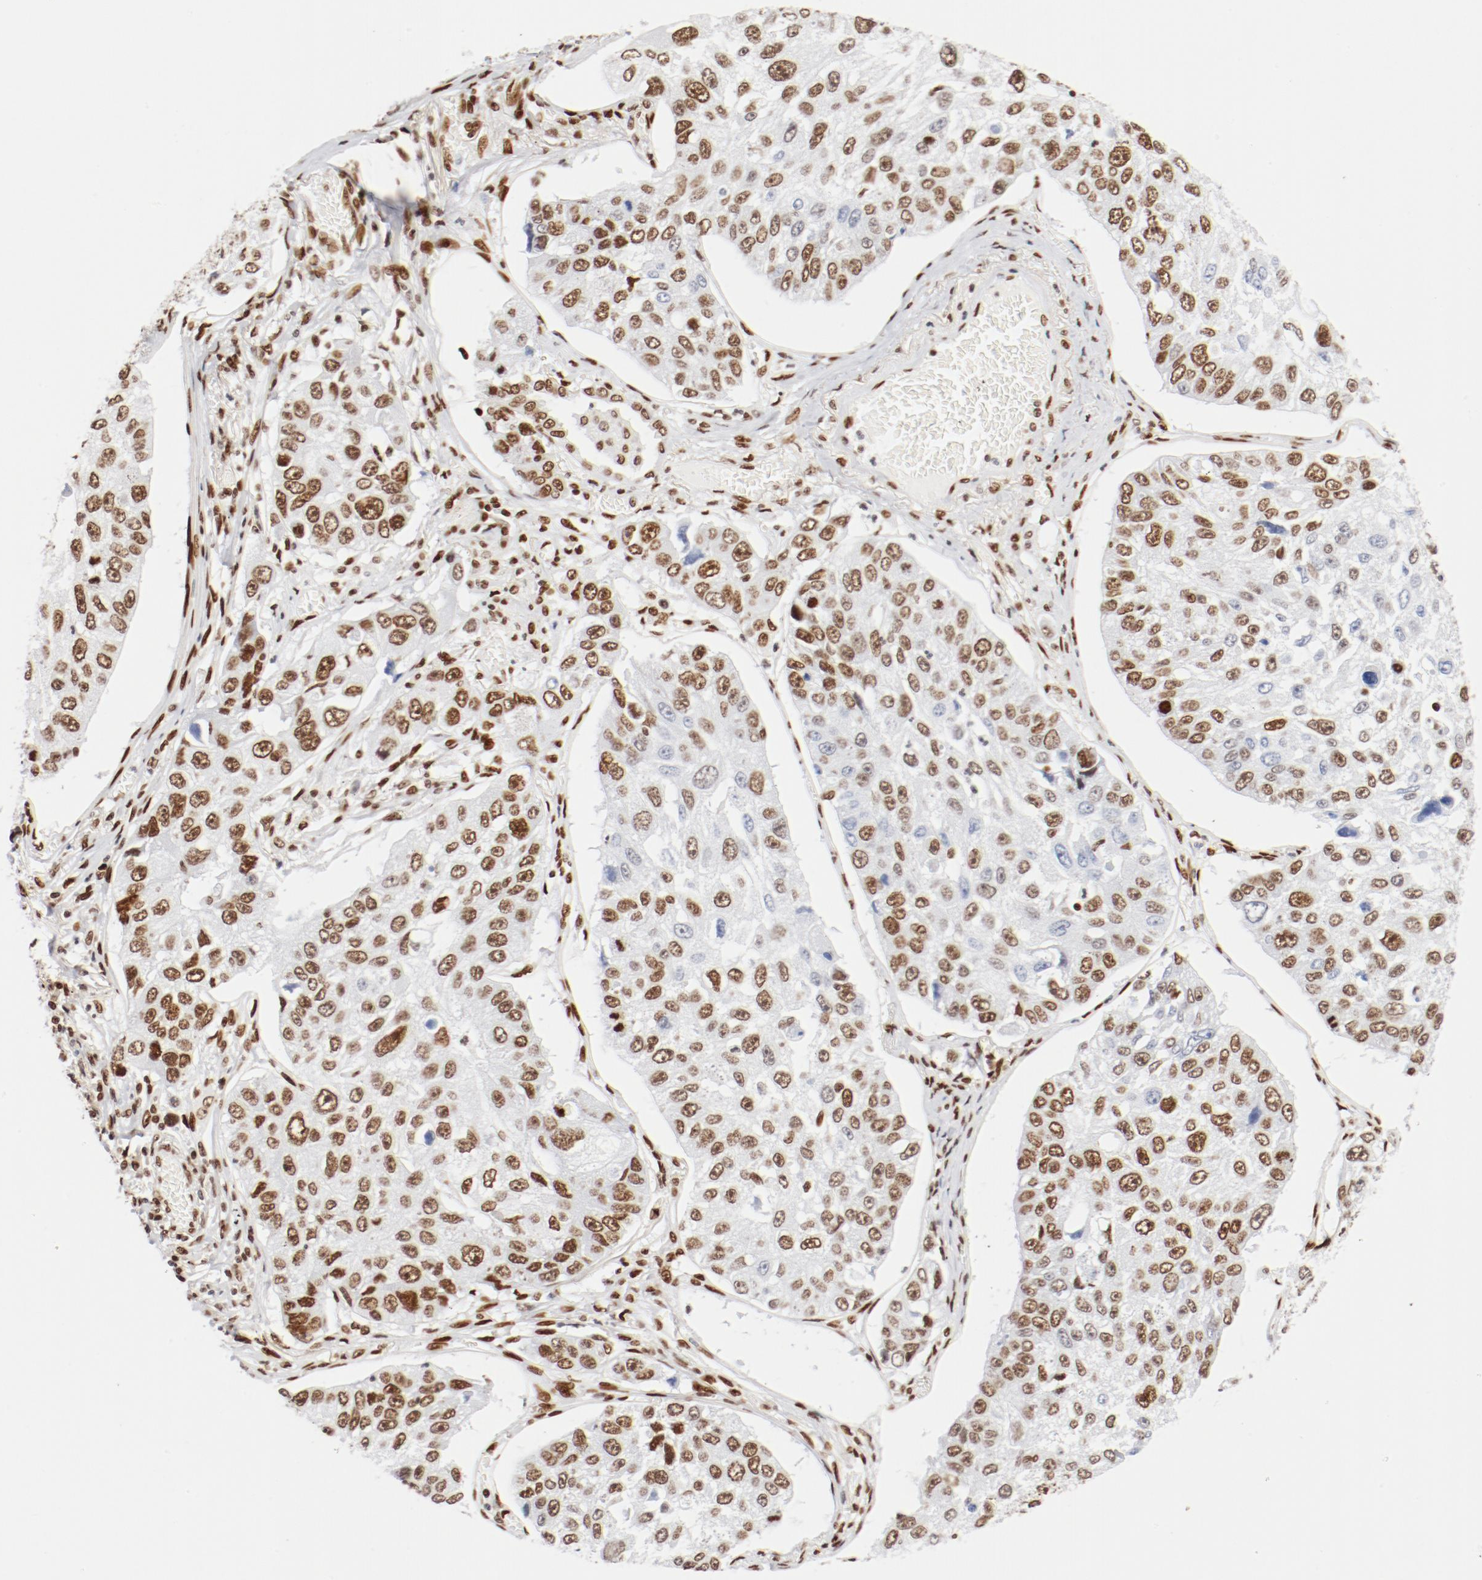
{"staining": {"intensity": "moderate", "quantity": ">75%", "location": "nuclear"}, "tissue": "lung cancer", "cell_type": "Tumor cells", "image_type": "cancer", "snomed": [{"axis": "morphology", "description": "Squamous cell carcinoma, NOS"}, {"axis": "topography", "description": "Lung"}], "caption": "Brown immunohistochemical staining in lung cancer (squamous cell carcinoma) exhibits moderate nuclear positivity in approximately >75% of tumor cells.", "gene": "CTBP1", "patient": {"sex": "male", "age": 71}}